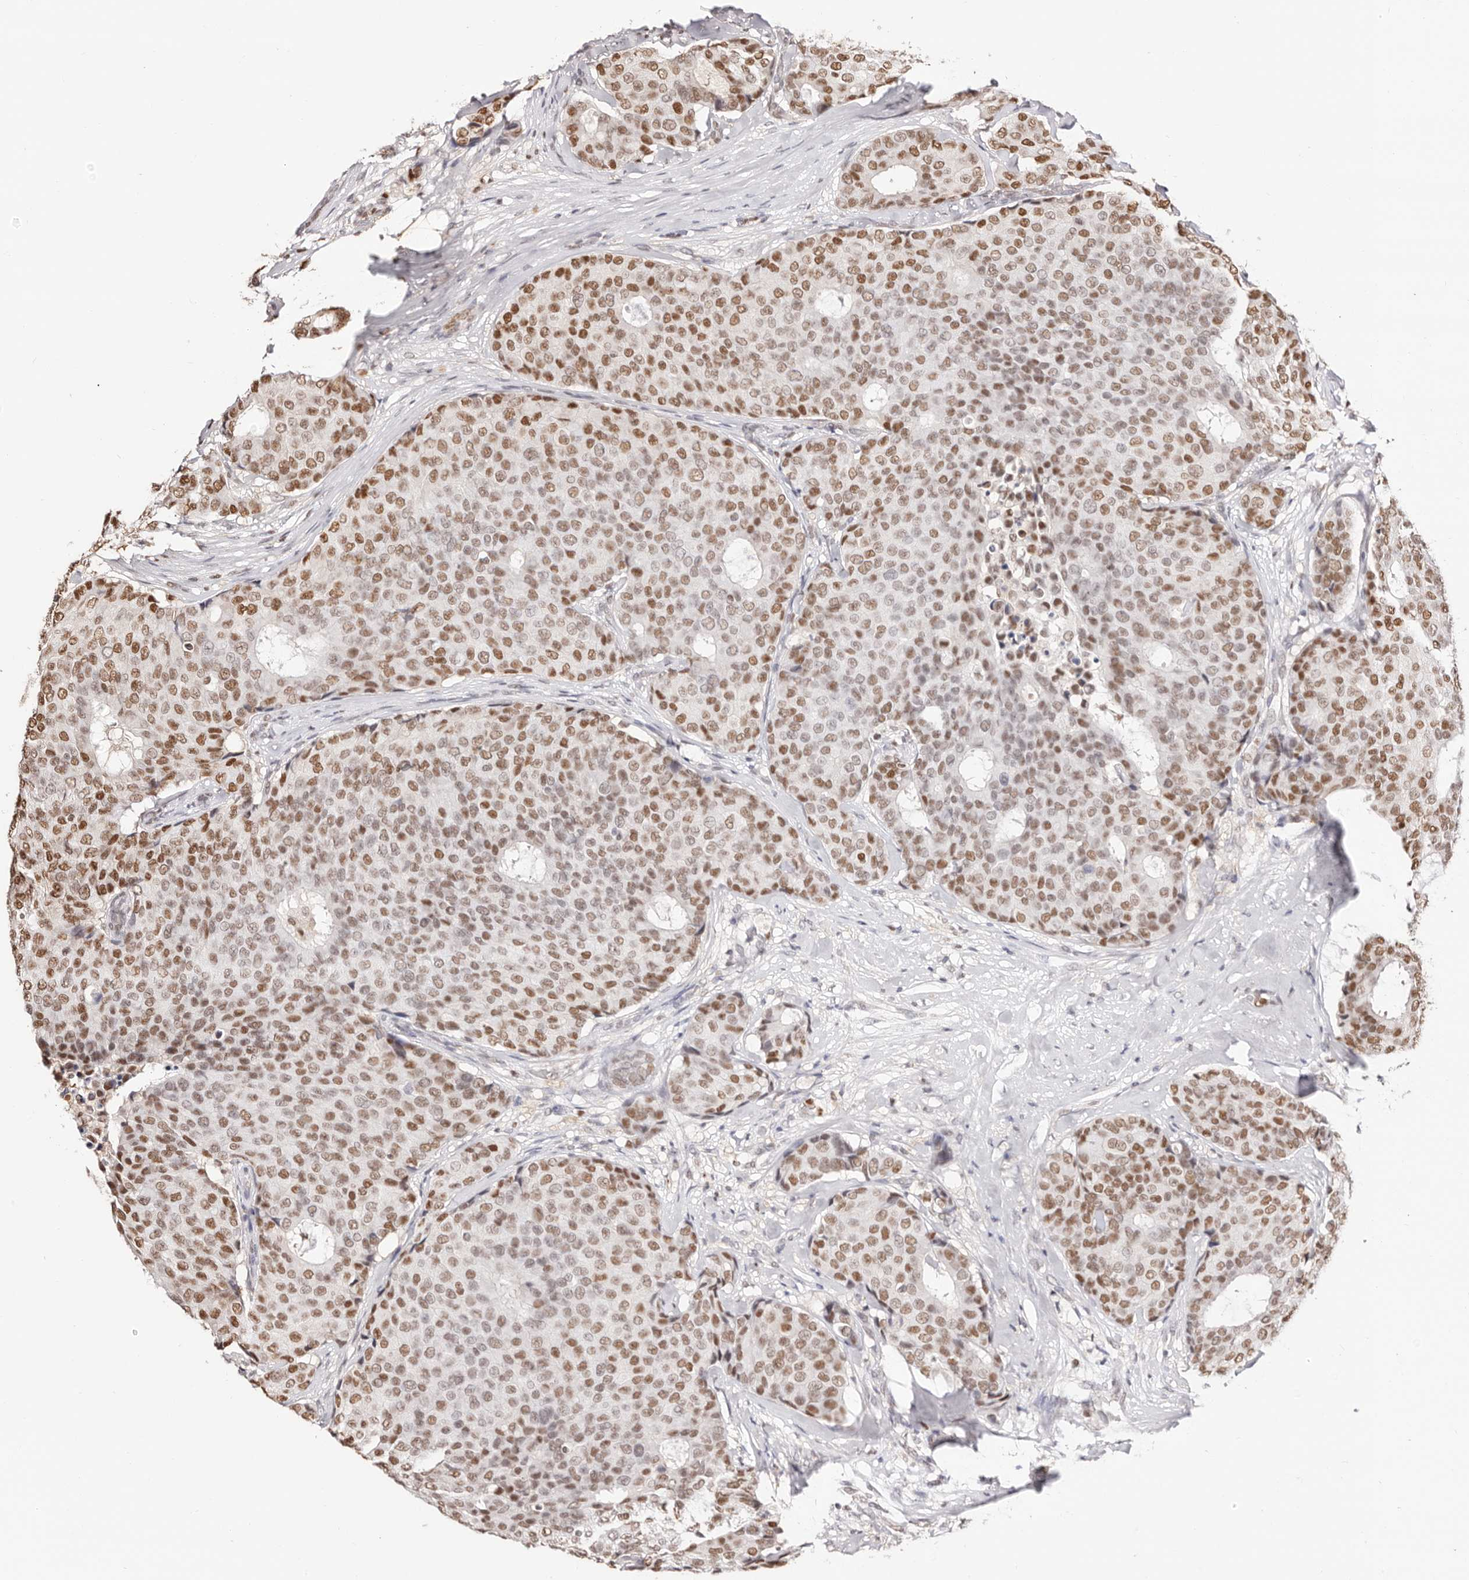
{"staining": {"intensity": "moderate", "quantity": ">75%", "location": "nuclear"}, "tissue": "breast cancer", "cell_type": "Tumor cells", "image_type": "cancer", "snomed": [{"axis": "morphology", "description": "Duct carcinoma"}, {"axis": "topography", "description": "Breast"}], "caption": "IHC micrograph of neoplastic tissue: breast cancer (infiltrating ductal carcinoma) stained using immunohistochemistry (IHC) reveals medium levels of moderate protein expression localized specifically in the nuclear of tumor cells, appearing as a nuclear brown color.", "gene": "TKT", "patient": {"sex": "female", "age": 75}}